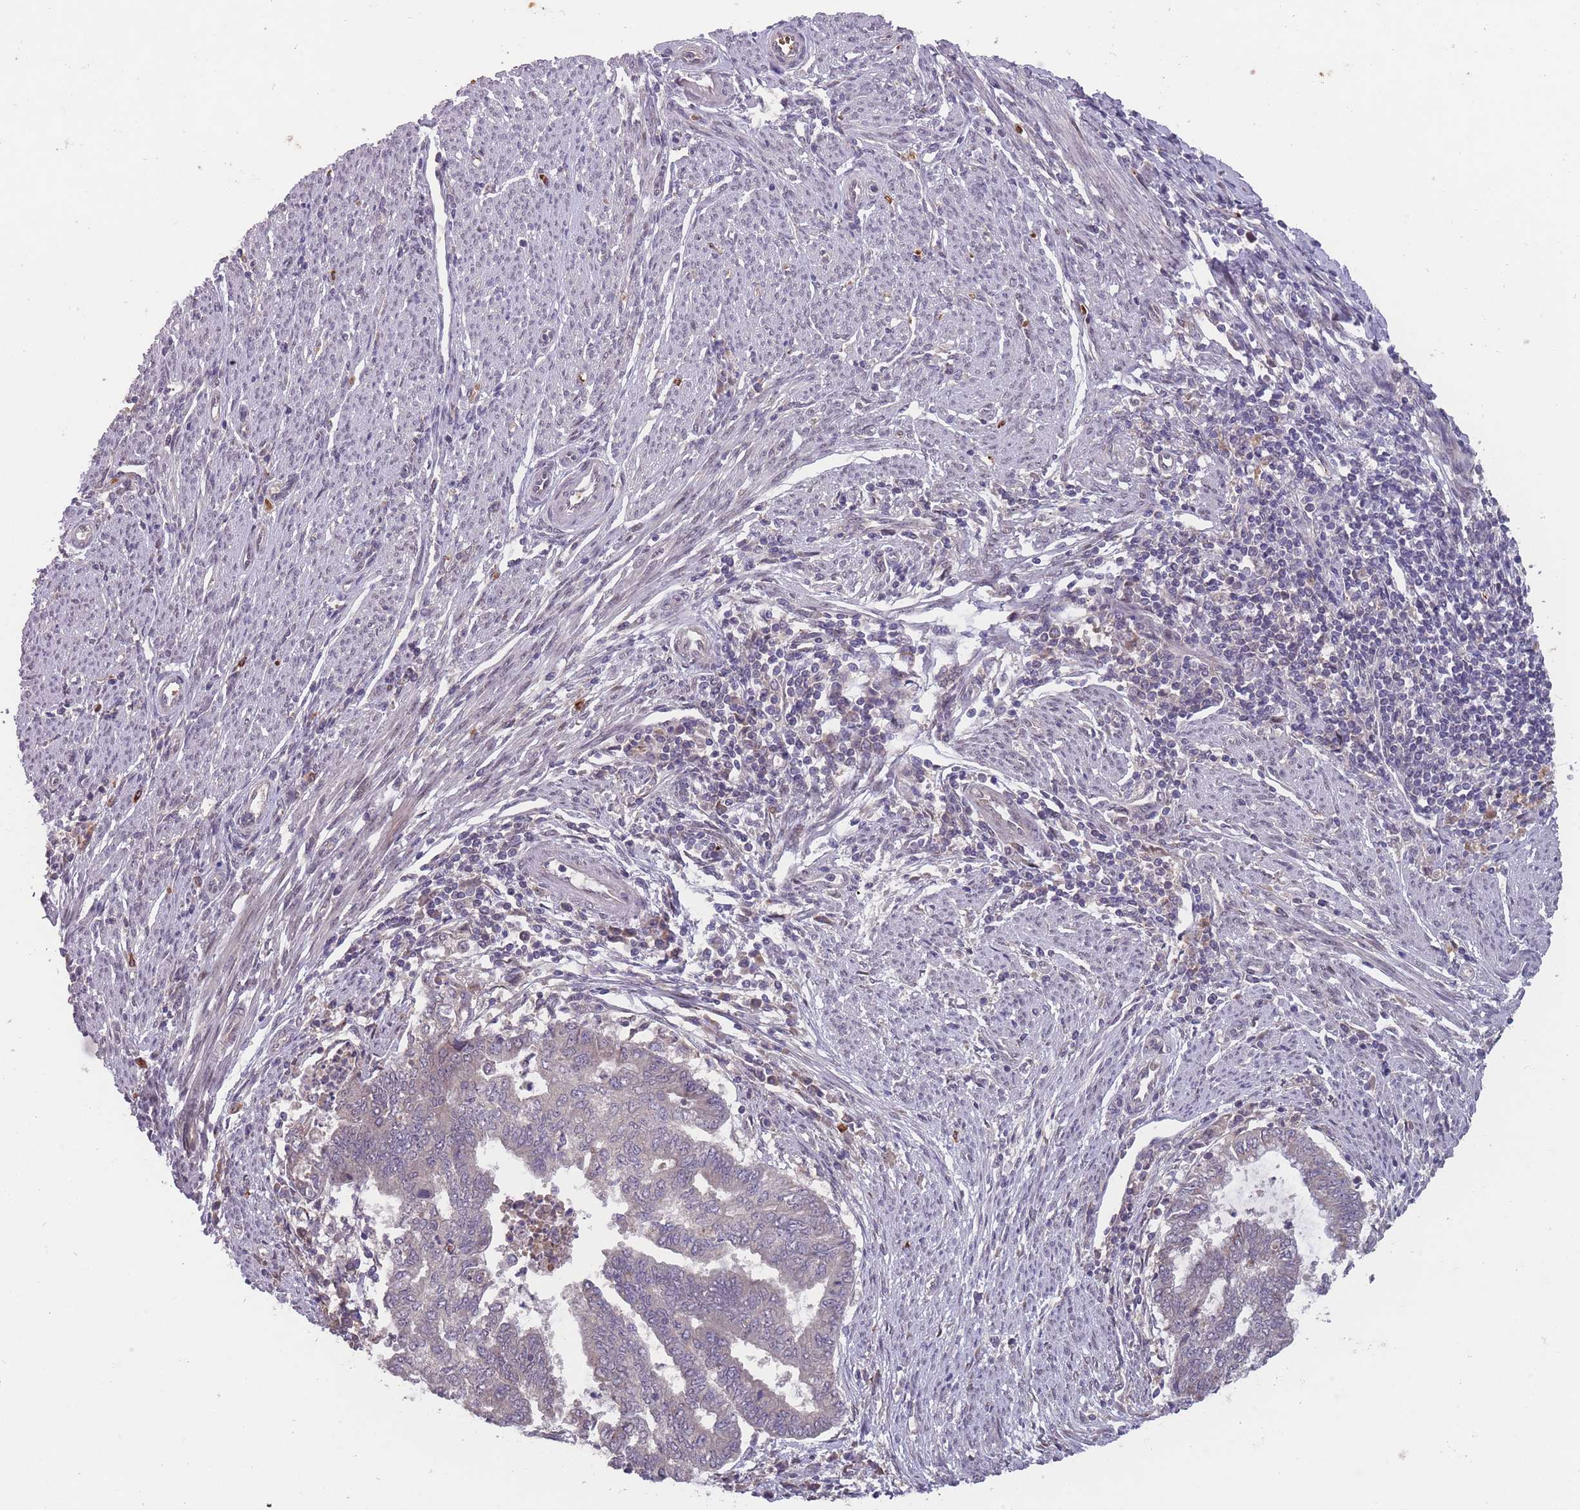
{"staining": {"intensity": "negative", "quantity": "none", "location": "none"}, "tissue": "endometrial cancer", "cell_type": "Tumor cells", "image_type": "cancer", "snomed": [{"axis": "morphology", "description": "Adenocarcinoma, NOS"}, {"axis": "topography", "description": "Endometrium"}], "caption": "This is a photomicrograph of IHC staining of endometrial cancer (adenocarcinoma), which shows no expression in tumor cells. (IHC, brightfield microscopy, high magnification).", "gene": "SECTM1", "patient": {"sex": "female", "age": 79}}